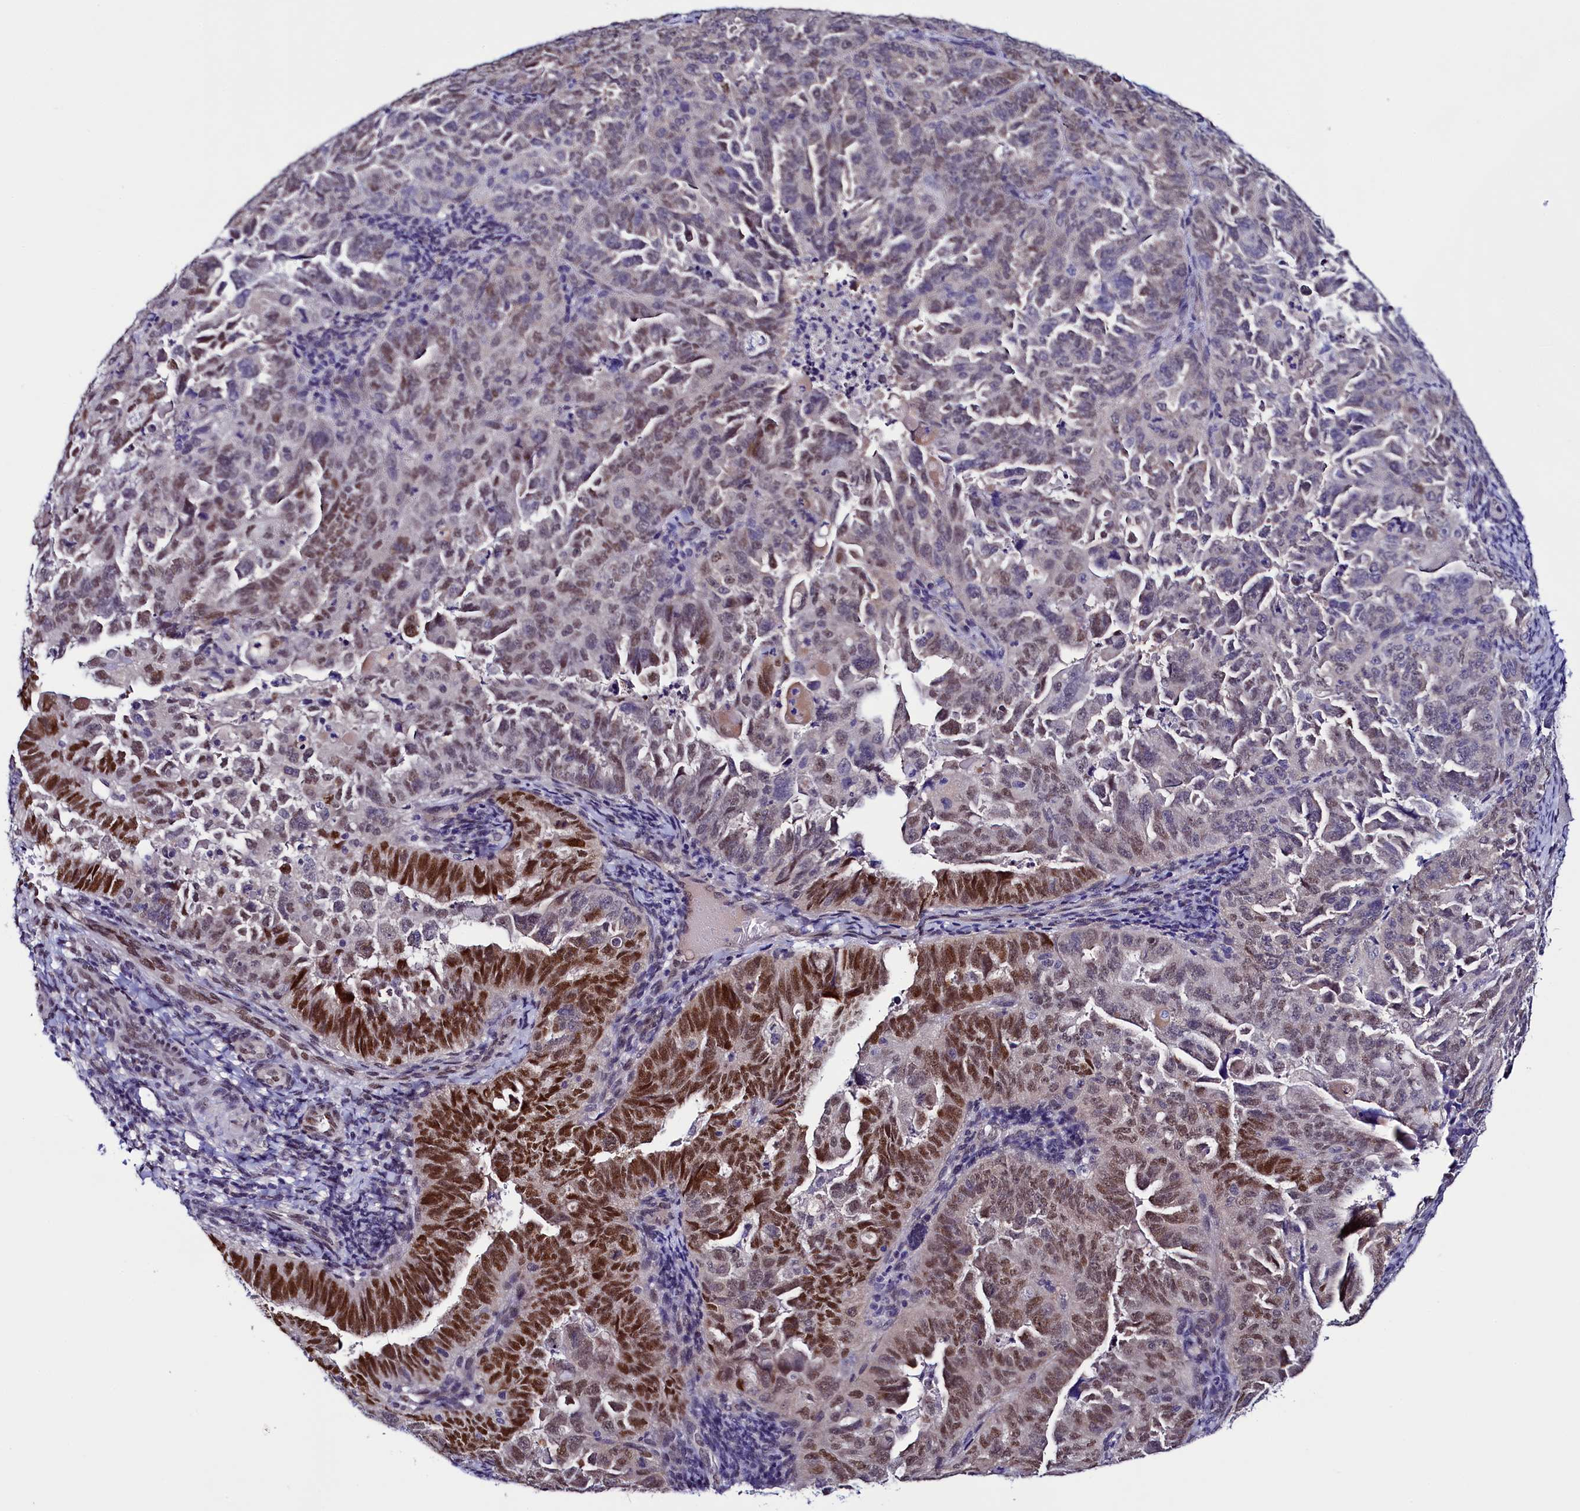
{"staining": {"intensity": "strong", "quantity": "25%-75%", "location": "nuclear"}, "tissue": "endometrial cancer", "cell_type": "Tumor cells", "image_type": "cancer", "snomed": [{"axis": "morphology", "description": "Adenocarcinoma, NOS"}, {"axis": "topography", "description": "Endometrium"}], "caption": "Immunohistochemical staining of human endometrial adenocarcinoma shows high levels of strong nuclear protein staining in approximately 25%-75% of tumor cells.", "gene": "FLYWCH2", "patient": {"sex": "female", "age": 65}}